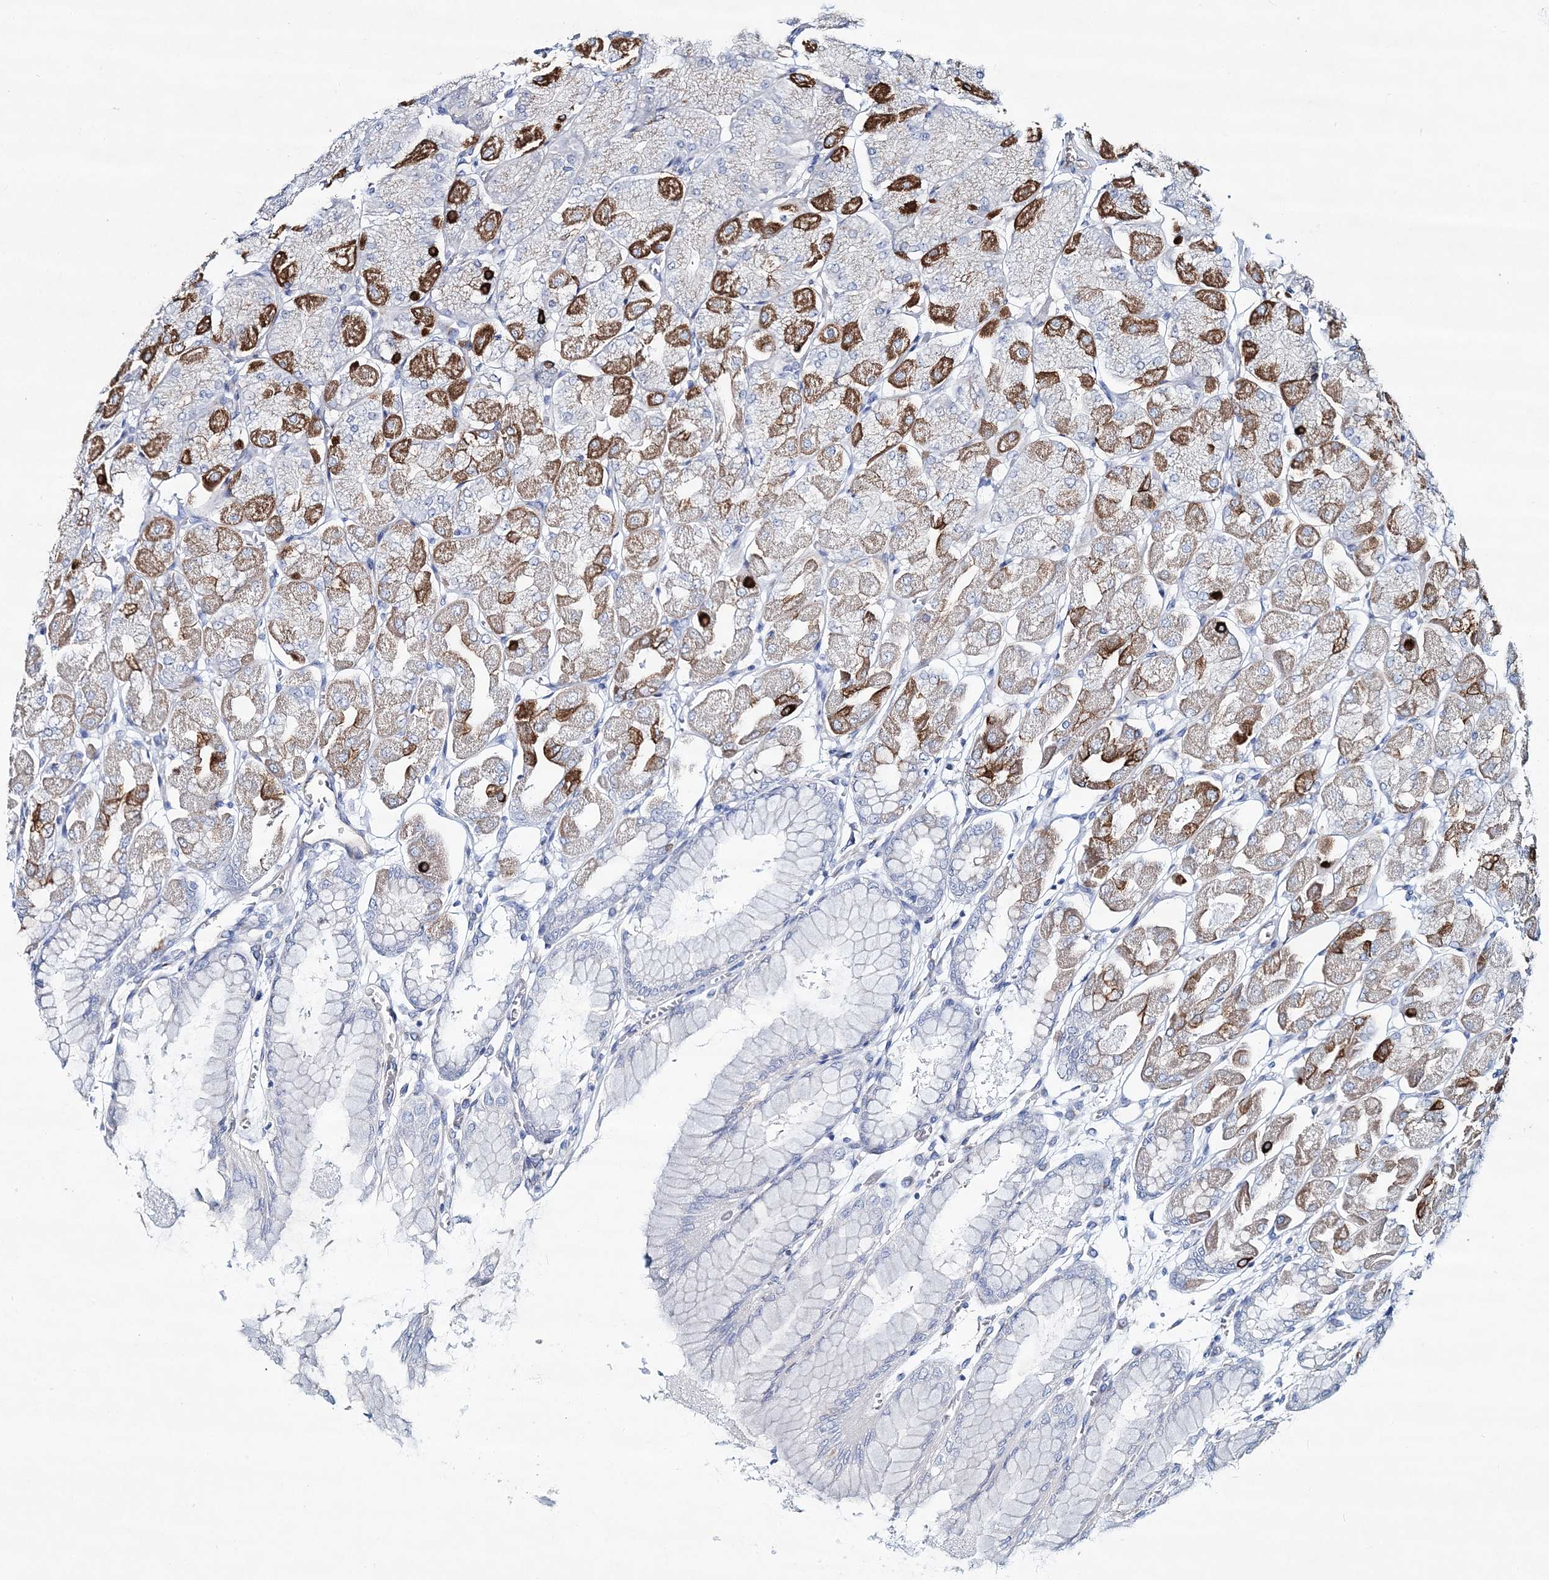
{"staining": {"intensity": "strong", "quantity": "25%-75%", "location": "cytoplasmic/membranous"}, "tissue": "stomach", "cell_type": "Glandular cells", "image_type": "normal", "snomed": [{"axis": "morphology", "description": "Normal tissue, NOS"}, {"axis": "topography", "description": "Stomach, upper"}], "caption": "Glandular cells demonstrate strong cytoplasmic/membranous staining in about 25%-75% of cells in benign stomach. (Brightfield microscopy of DAB IHC at high magnification).", "gene": "ADGRL1", "patient": {"sex": "female", "age": 56}}